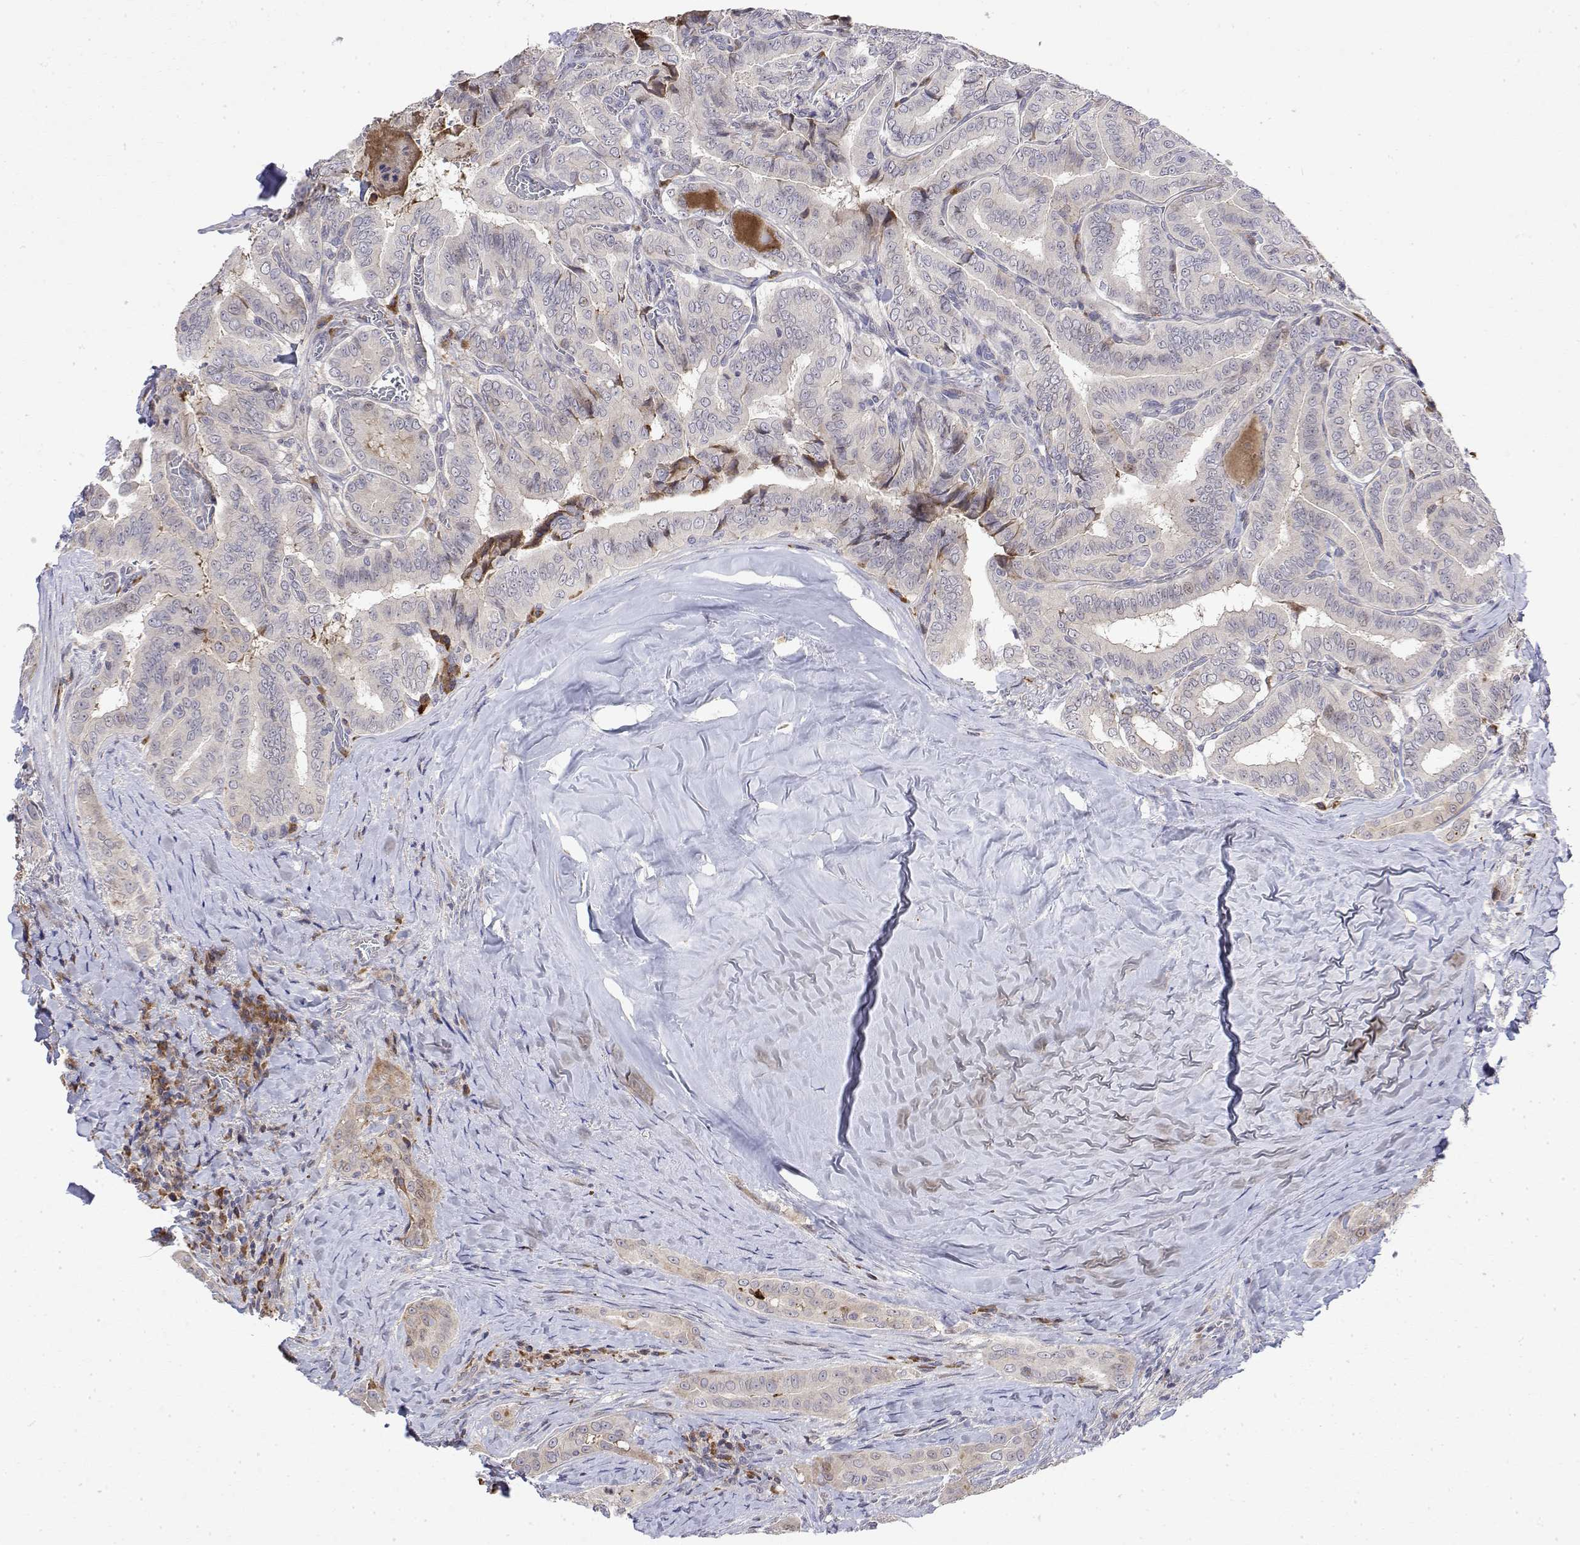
{"staining": {"intensity": "negative", "quantity": "none", "location": "none"}, "tissue": "thyroid cancer", "cell_type": "Tumor cells", "image_type": "cancer", "snomed": [{"axis": "morphology", "description": "Papillary adenocarcinoma, NOS"}, {"axis": "morphology", "description": "Papillary adenoma metastatic"}, {"axis": "topography", "description": "Thyroid gland"}], "caption": "Tumor cells are negative for protein expression in human thyroid cancer.", "gene": "IGFBP4", "patient": {"sex": "female", "age": 50}}